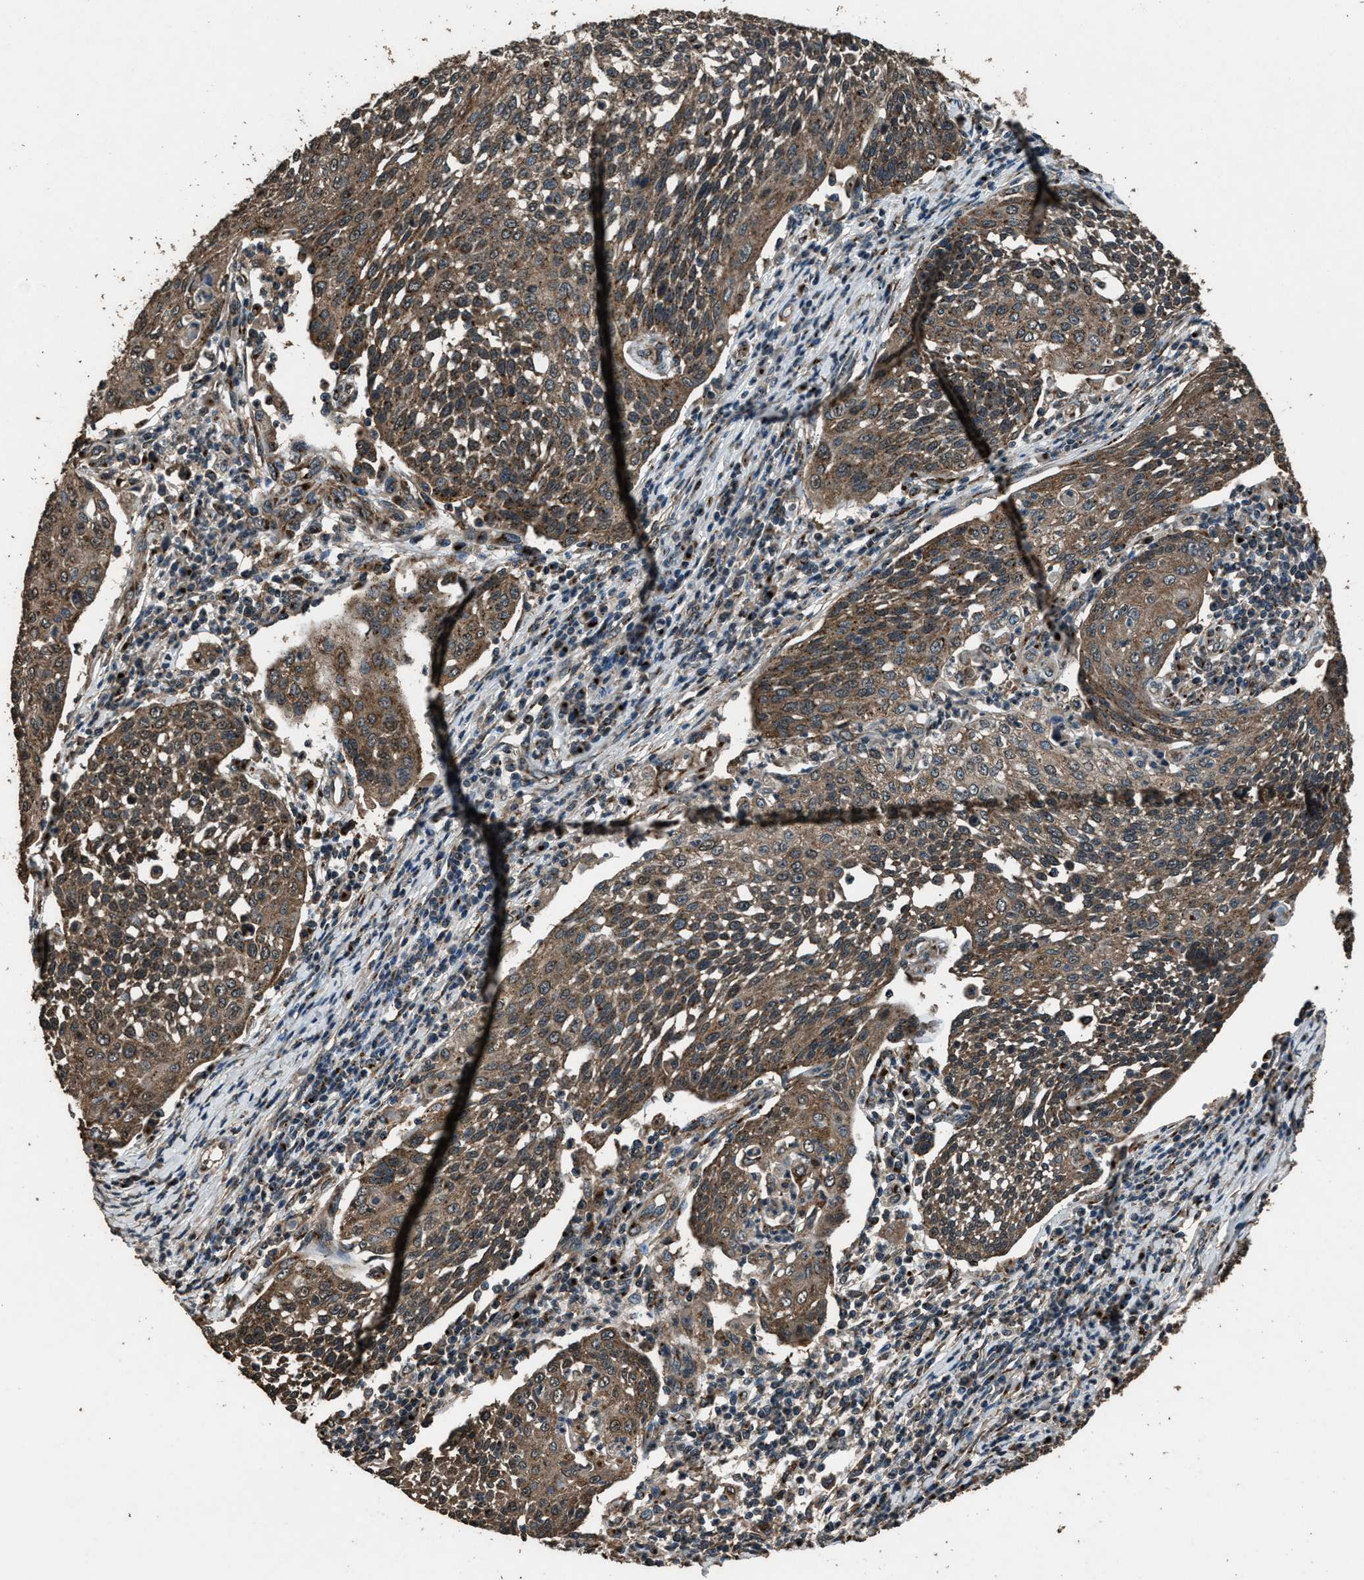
{"staining": {"intensity": "moderate", "quantity": ">75%", "location": "cytoplasmic/membranous"}, "tissue": "cervical cancer", "cell_type": "Tumor cells", "image_type": "cancer", "snomed": [{"axis": "morphology", "description": "Squamous cell carcinoma, NOS"}, {"axis": "topography", "description": "Cervix"}], "caption": "Cervical cancer (squamous cell carcinoma) stained with DAB IHC displays medium levels of moderate cytoplasmic/membranous positivity in about >75% of tumor cells.", "gene": "SLC38A10", "patient": {"sex": "female", "age": 34}}